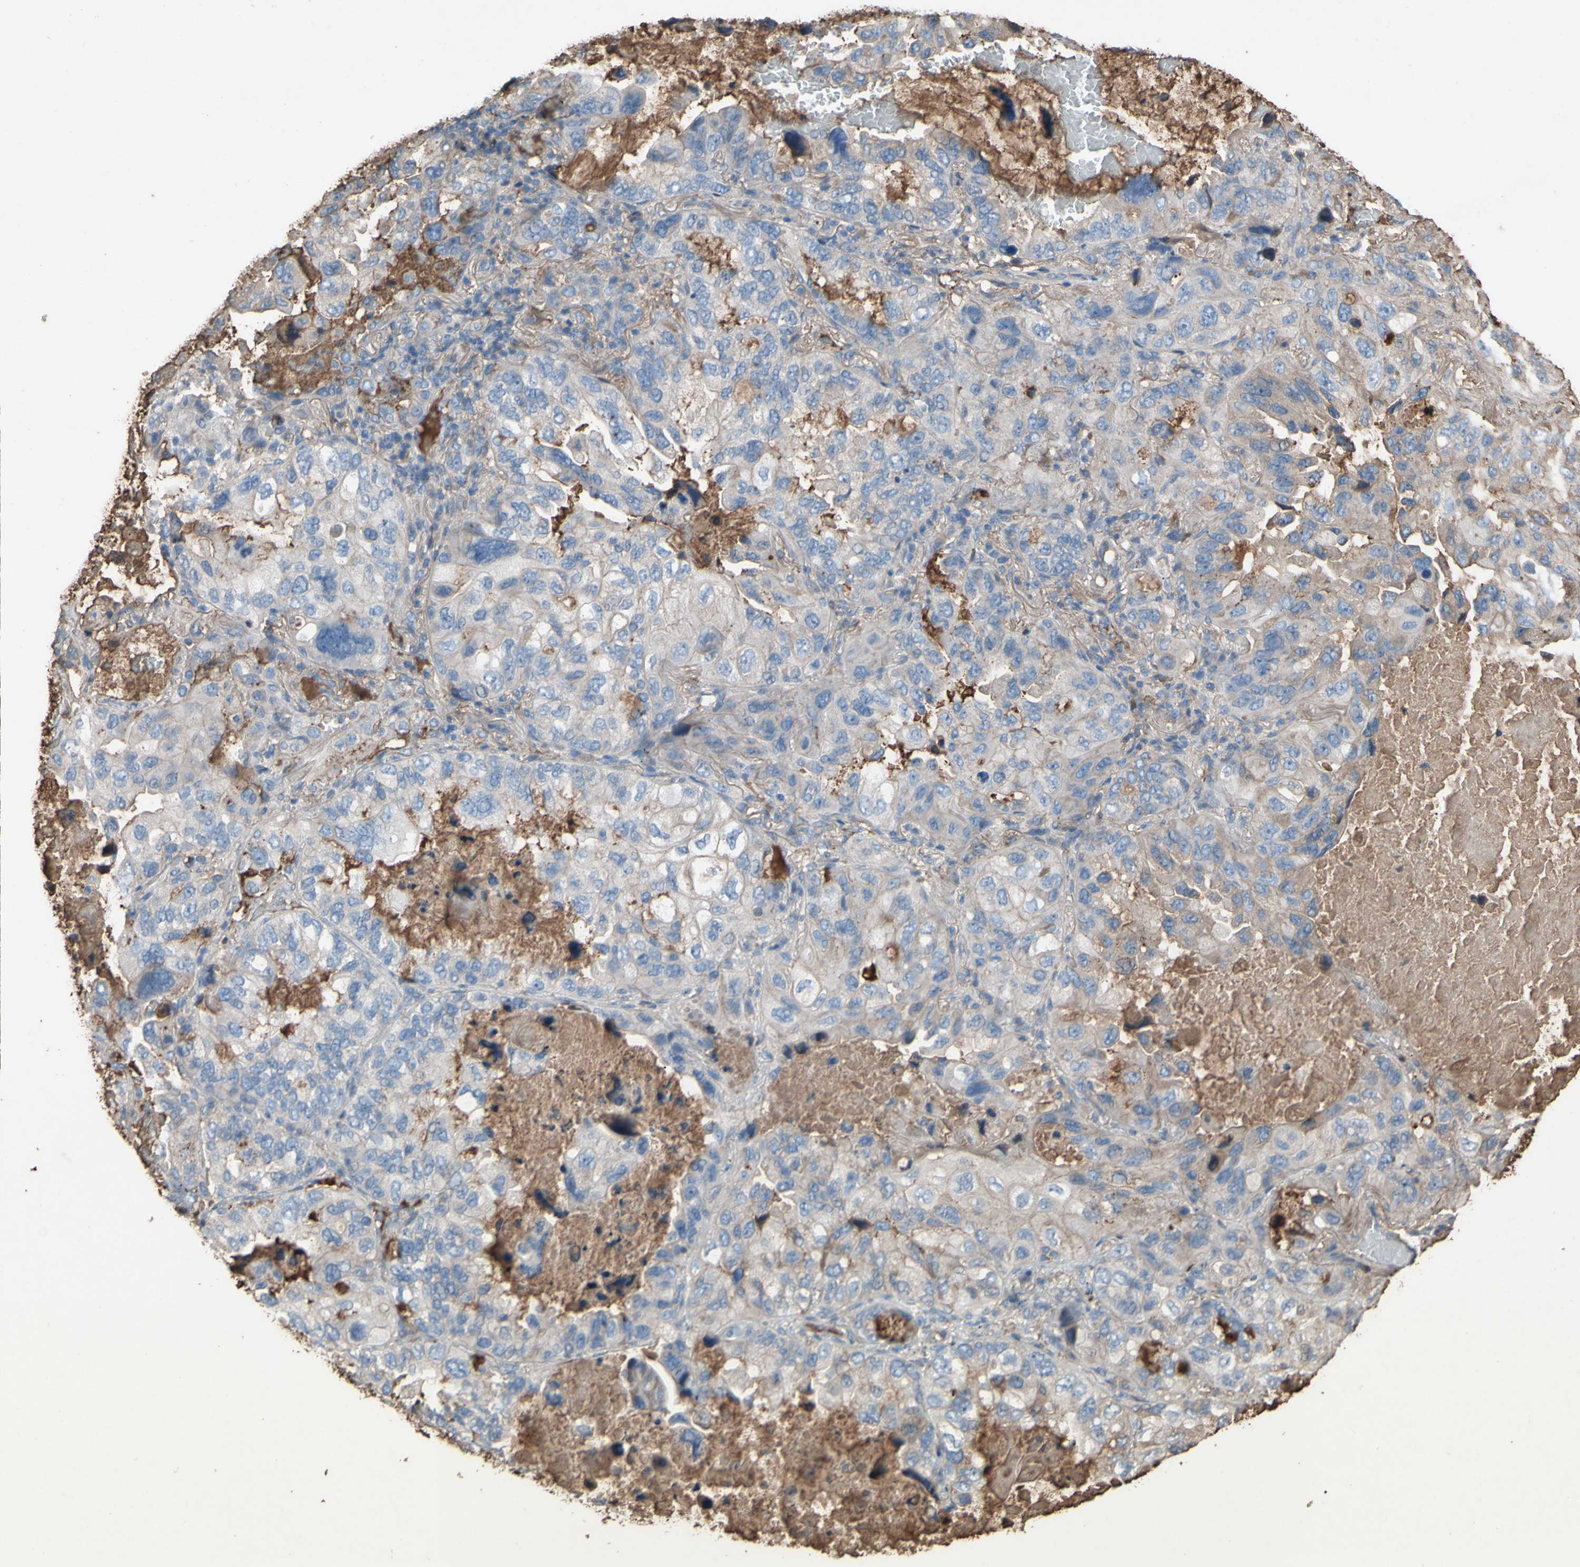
{"staining": {"intensity": "weak", "quantity": "25%-75%", "location": "cytoplasmic/membranous"}, "tissue": "lung cancer", "cell_type": "Tumor cells", "image_type": "cancer", "snomed": [{"axis": "morphology", "description": "Squamous cell carcinoma, NOS"}, {"axis": "topography", "description": "Lung"}], "caption": "Immunohistochemistry of lung cancer (squamous cell carcinoma) shows low levels of weak cytoplasmic/membranous staining in about 25%-75% of tumor cells.", "gene": "PTGDS", "patient": {"sex": "female", "age": 73}}